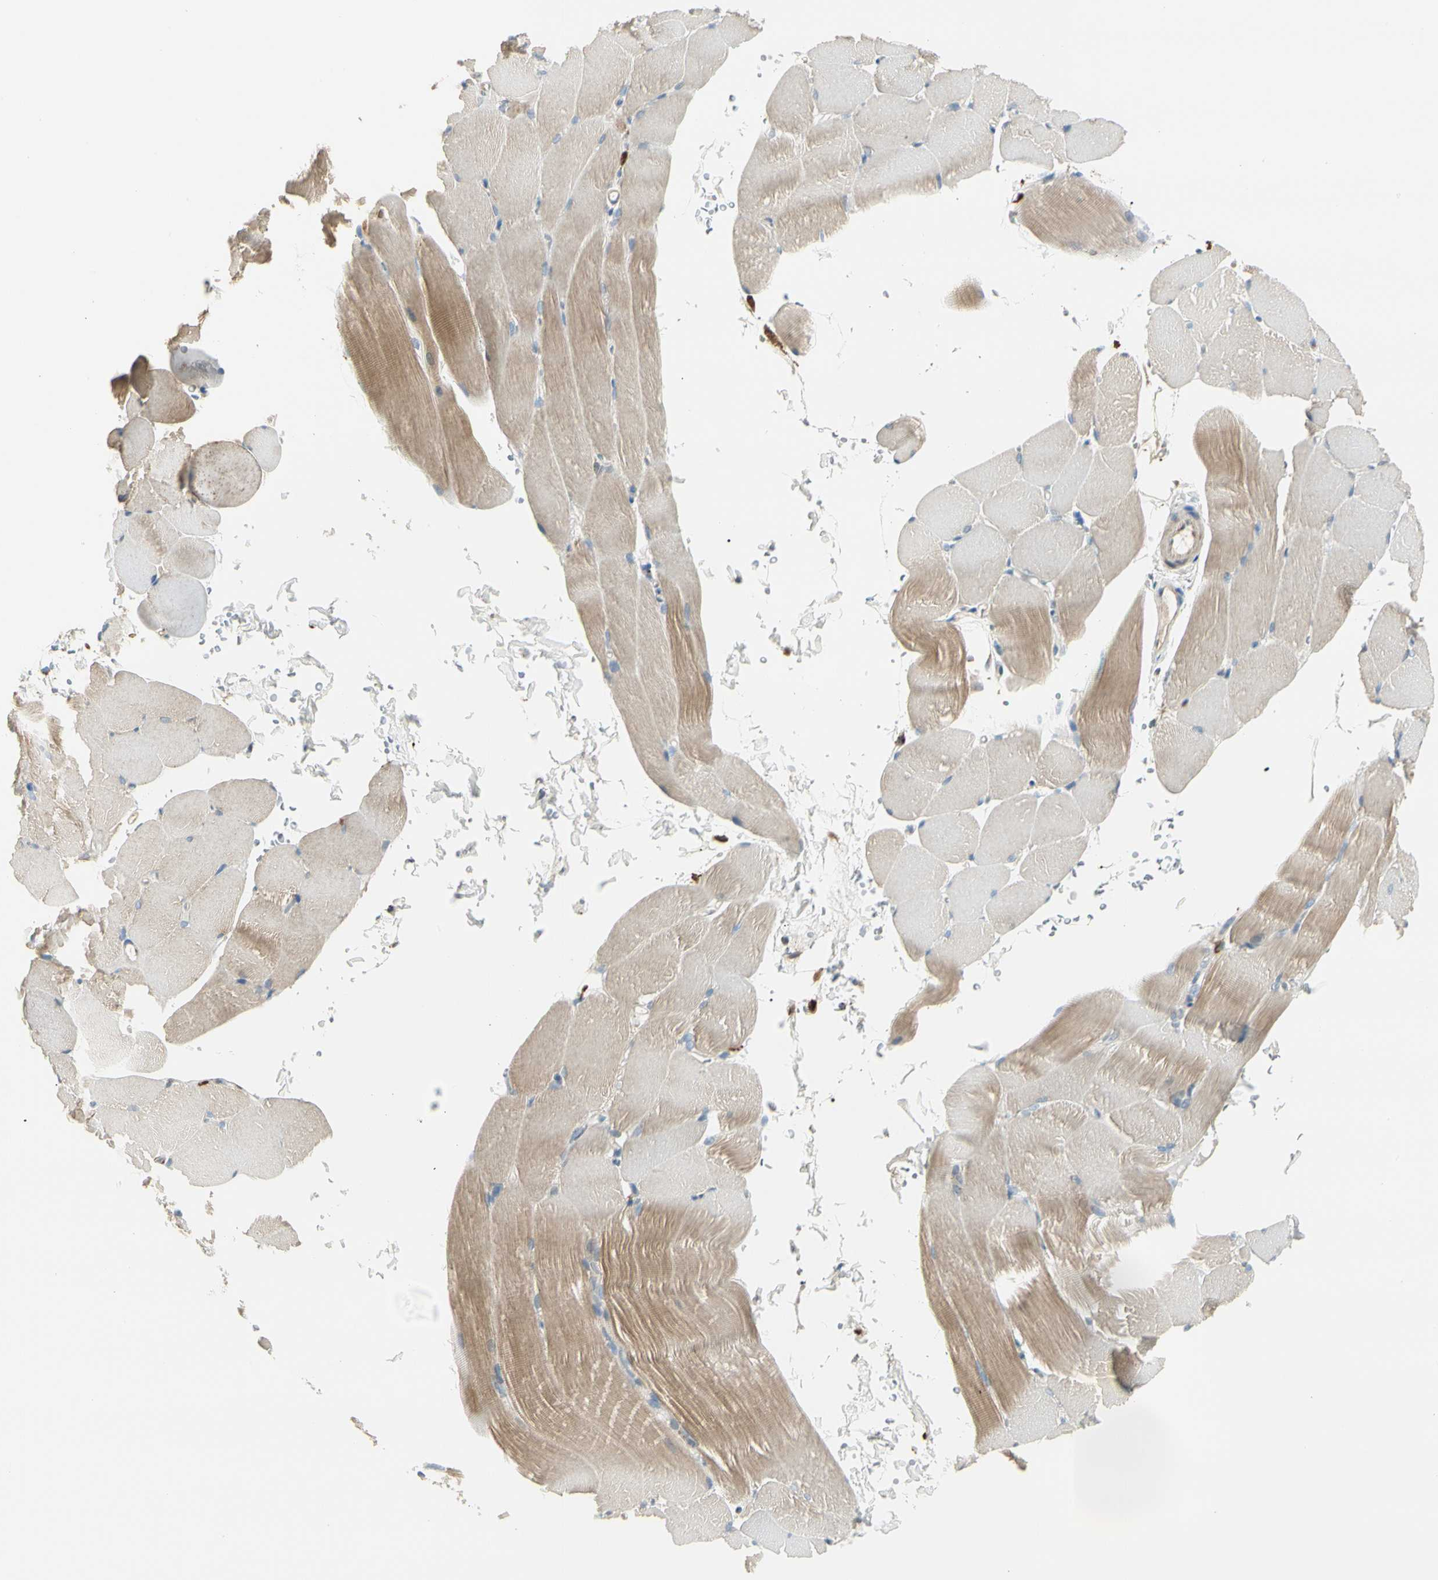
{"staining": {"intensity": "moderate", "quantity": "25%-75%", "location": "cytoplasmic/membranous"}, "tissue": "skeletal muscle", "cell_type": "Myocytes", "image_type": "normal", "snomed": [{"axis": "morphology", "description": "Normal tissue, NOS"}, {"axis": "topography", "description": "Skeletal muscle"}, {"axis": "topography", "description": "Parathyroid gland"}], "caption": "Immunohistochemical staining of unremarkable skeletal muscle reveals 25%-75% levels of moderate cytoplasmic/membranous protein positivity in about 25%-75% of myocytes.", "gene": "ME2", "patient": {"sex": "female", "age": 37}}